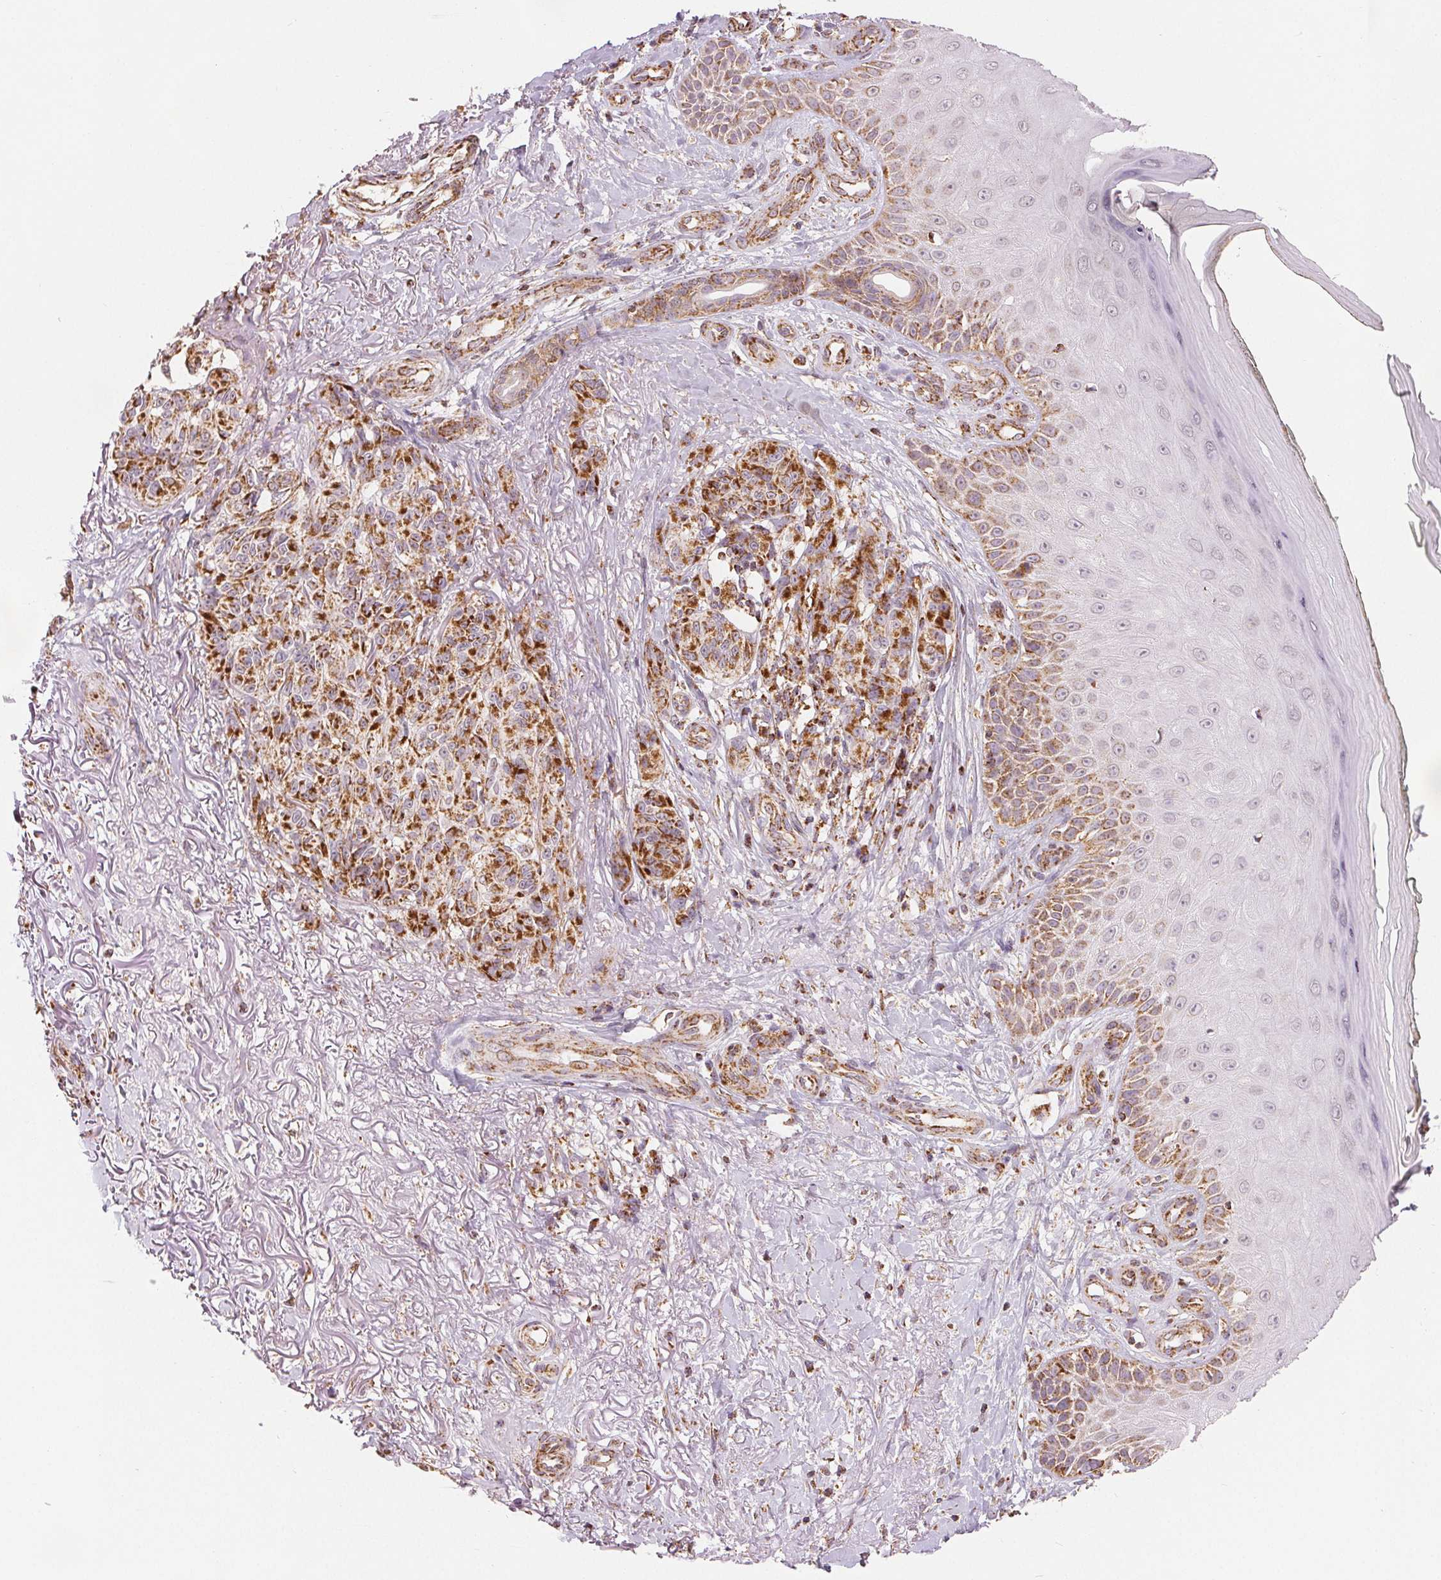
{"staining": {"intensity": "moderate", "quantity": ">75%", "location": "cytoplasmic/membranous"}, "tissue": "melanoma", "cell_type": "Tumor cells", "image_type": "cancer", "snomed": [{"axis": "morphology", "description": "Malignant melanoma, NOS"}, {"axis": "topography", "description": "Skin"}], "caption": "Tumor cells exhibit medium levels of moderate cytoplasmic/membranous positivity in about >75% of cells in human melanoma. (DAB (3,3'-diaminobenzidine) IHC with brightfield microscopy, high magnification).", "gene": "SDHB", "patient": {"sex": "female", "age": 85}}